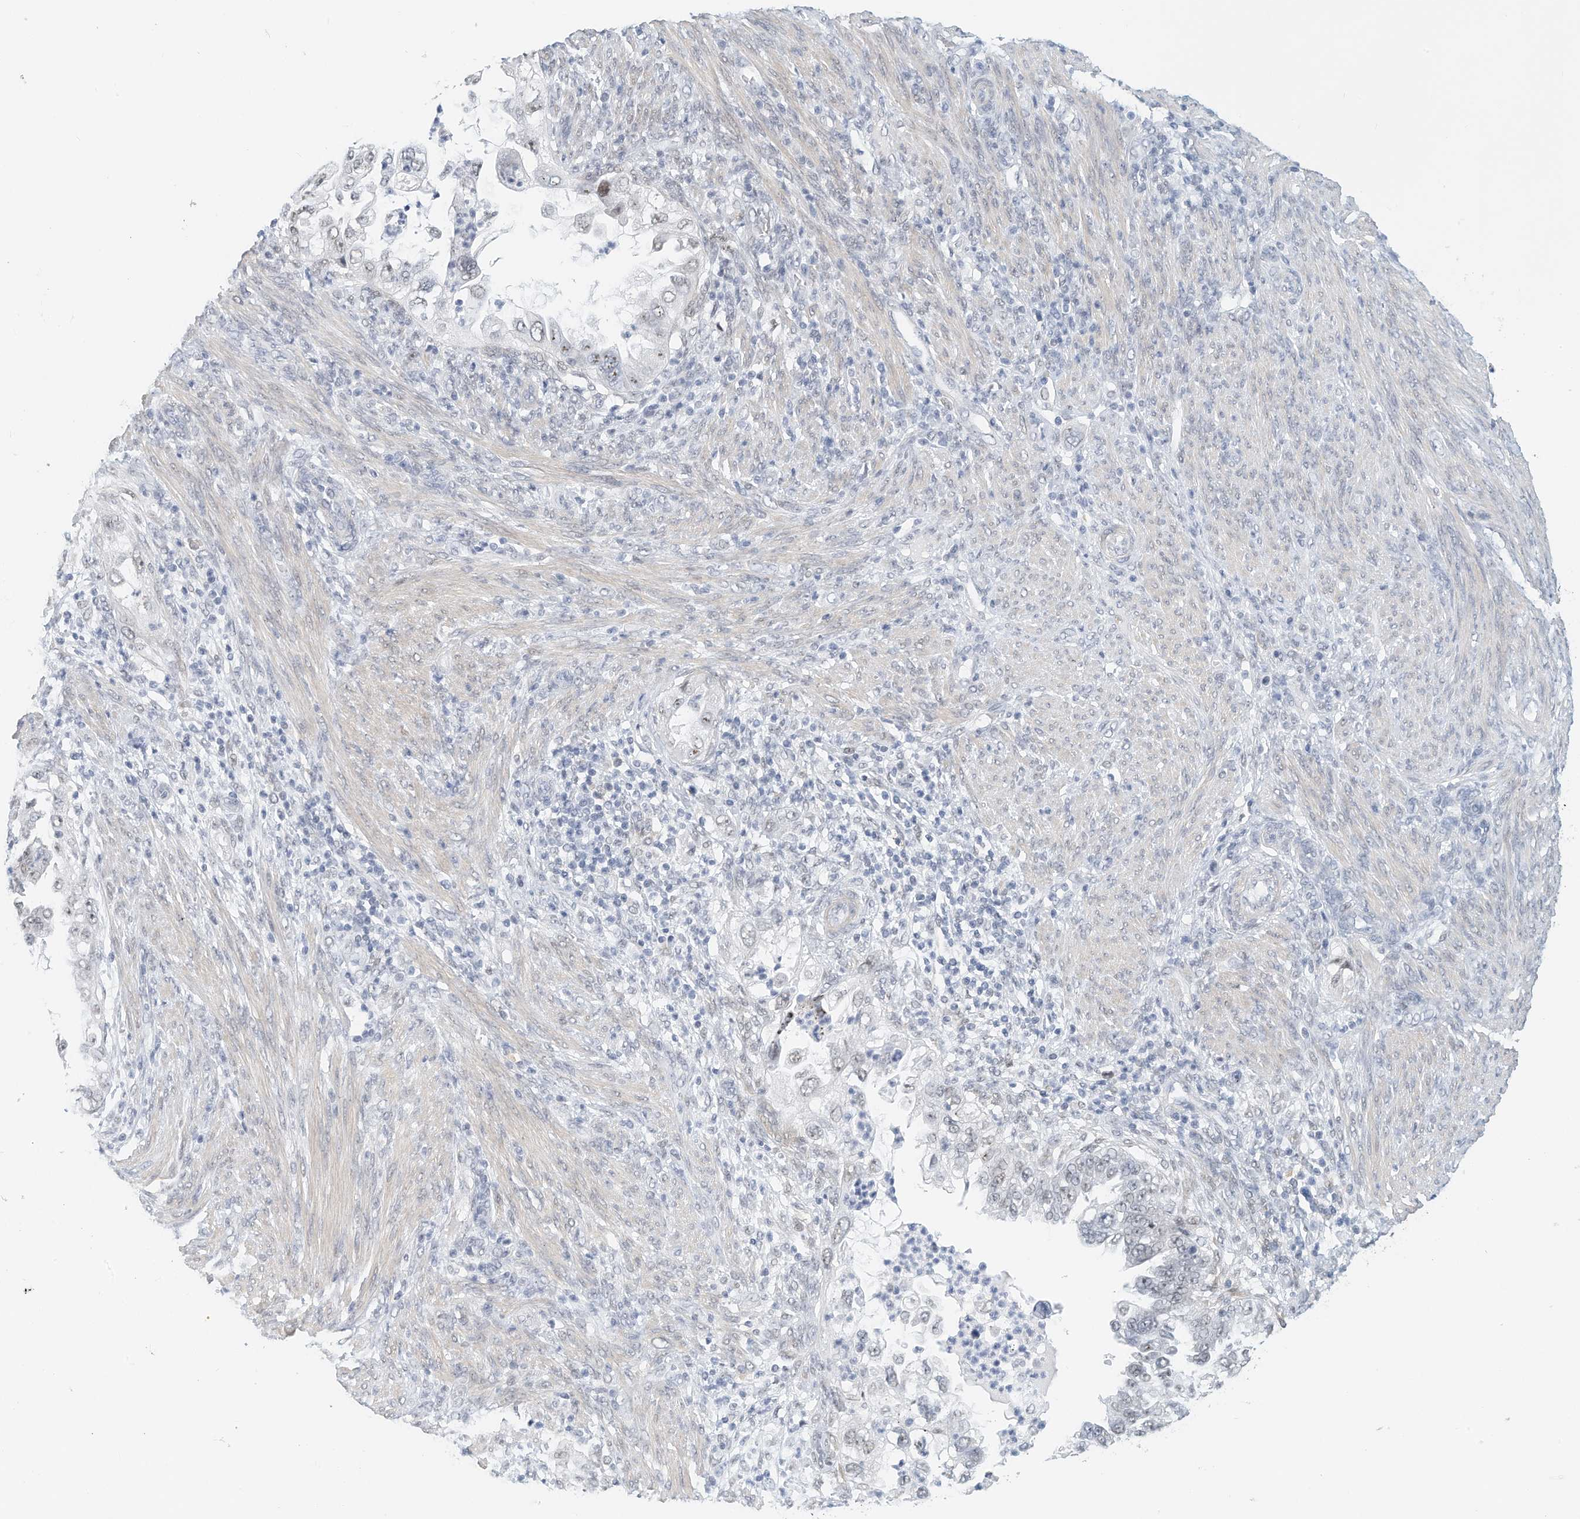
{"staining": {"intensity": "negative", "quantity": "none", "location": "none"}, "tissue": "endometrial cancer", "cell_type": "Tumor cells", "image_type": "cancer", "snomed": [{"axis": "morphology", "description": "Adenocarcinoma, NOS"}, {"axis": "topography", "description": "Endometrium"}], "caption": "Protein analysis of endometrial cancer (adenocarcinoma) demonstrates no significant staining in tumor cells.", "gene": "ARHGAP28", "patient": {"sex": "female", "age": 85}}